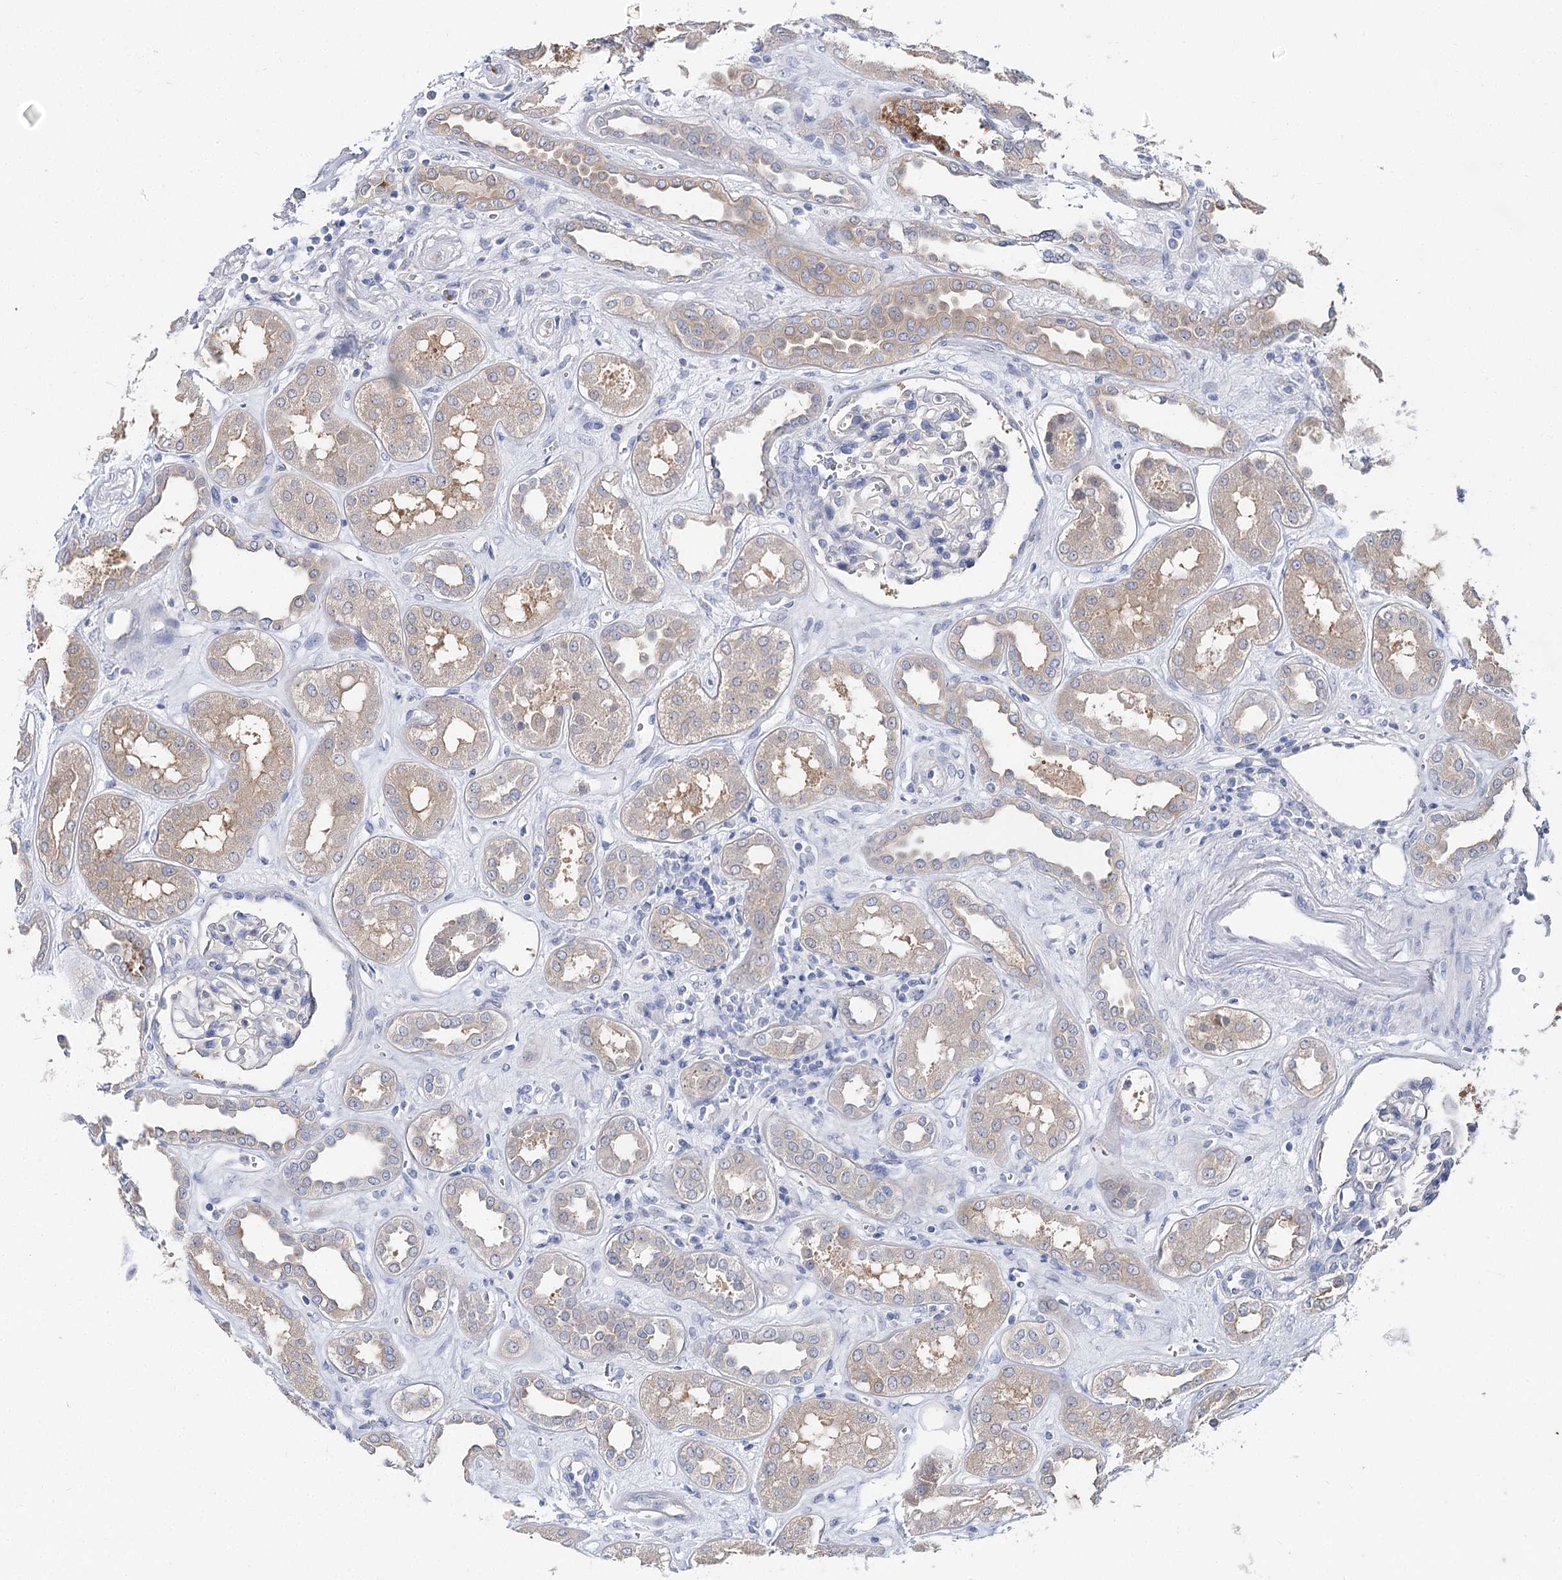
{"staining": {"intensity": "negative", "quantity": "none", "location": "none"}, "tissue": "kidney", "cell_type": "Cells in glomeruli", "image_type": "normal", "snomed": [{"axis": "morphology", "description": "Normal tissue, NOS"}, {"axis": "topography", "description": "Kidney"}], "caption": "The micrograph demonstrates no staining of cells in glomeruli in normal kidney. (Immunohistochemistry (ihc), brightfield microscopy, high magnification).", "gene": "UGP2", "patient": {"sex": "male", "age": 59}}